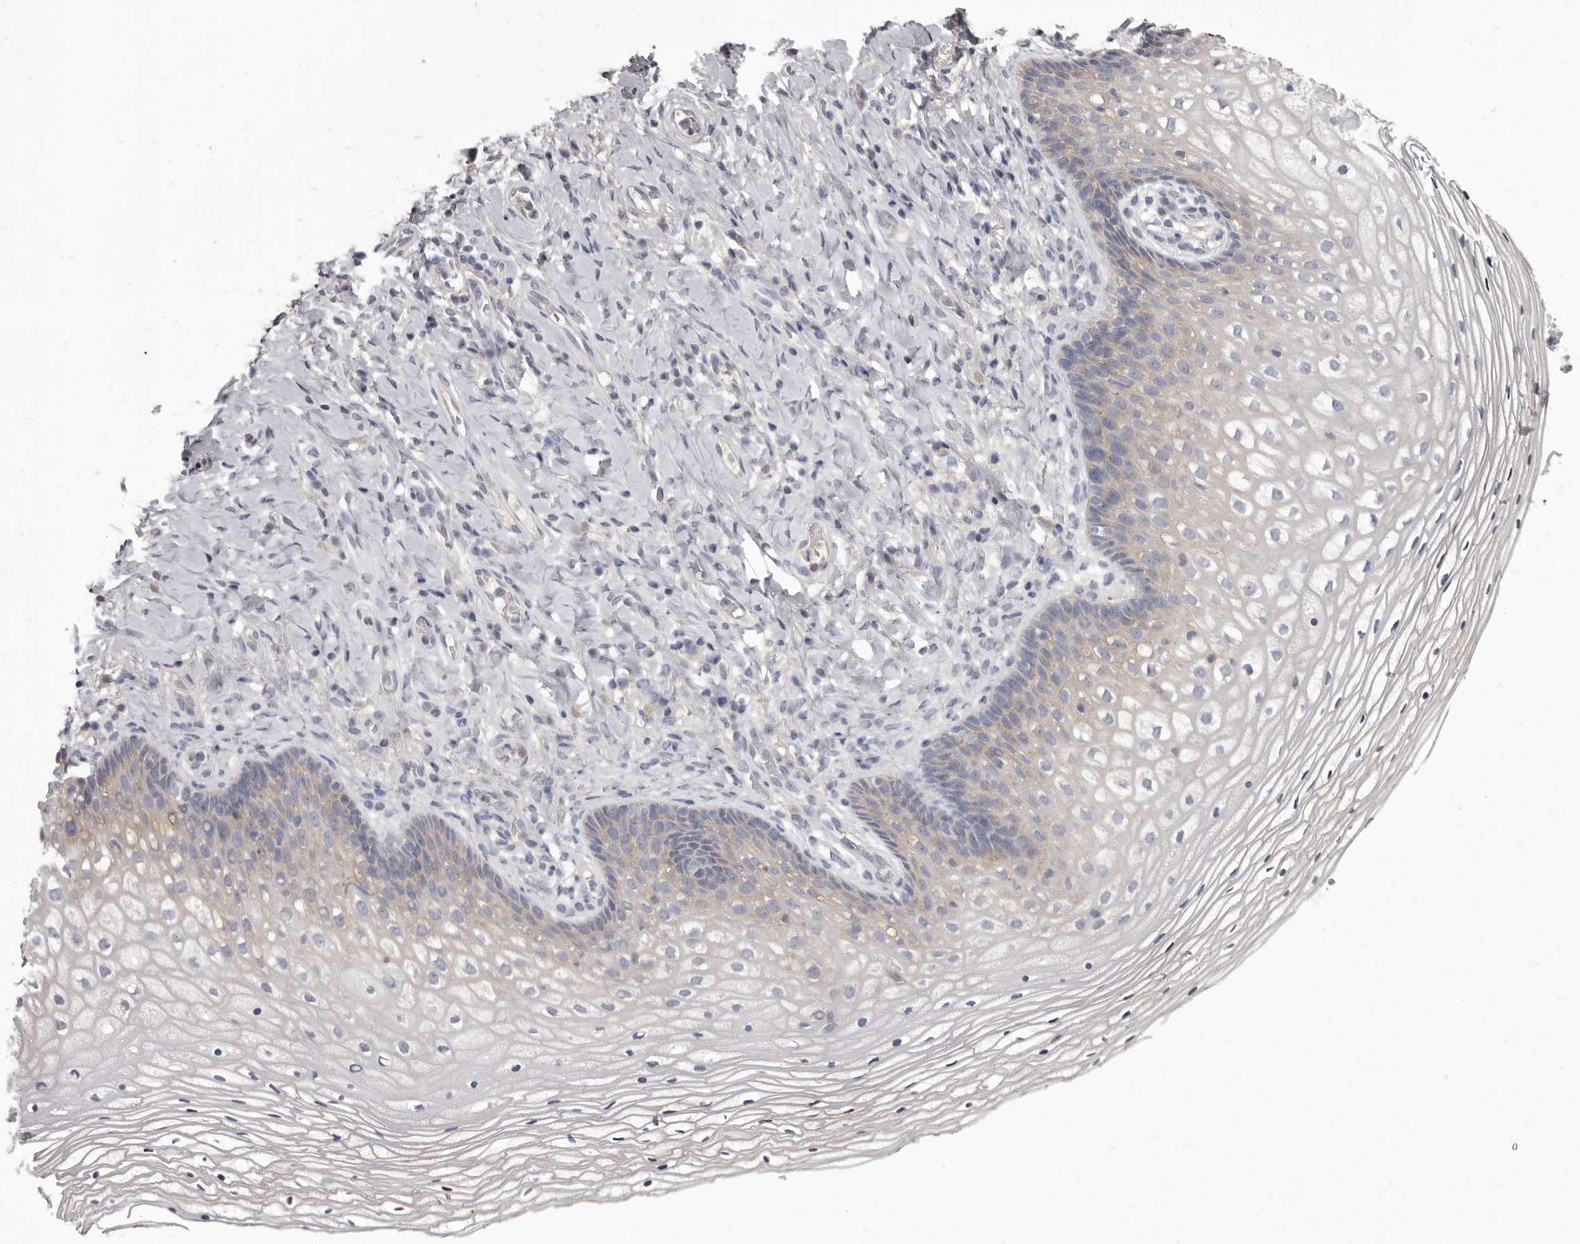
{"staining": {"intensity": "negative", "quantity": "none", "location": "none"}, "tissue": "vagina", "cell_type": "Squamous epithelial cells", "image_type": "normal", "snomed": [{"axis": "morphology", "description": "Normal tissue, NOS"}, {"axis": "topography", "description": "Vagina"}], "caption": "Human vagina stained for a protein using IHC displays no expression in squamous epithelial cells.", "gene": "APEH", "patient": {"sex": "female", "age": 60}}